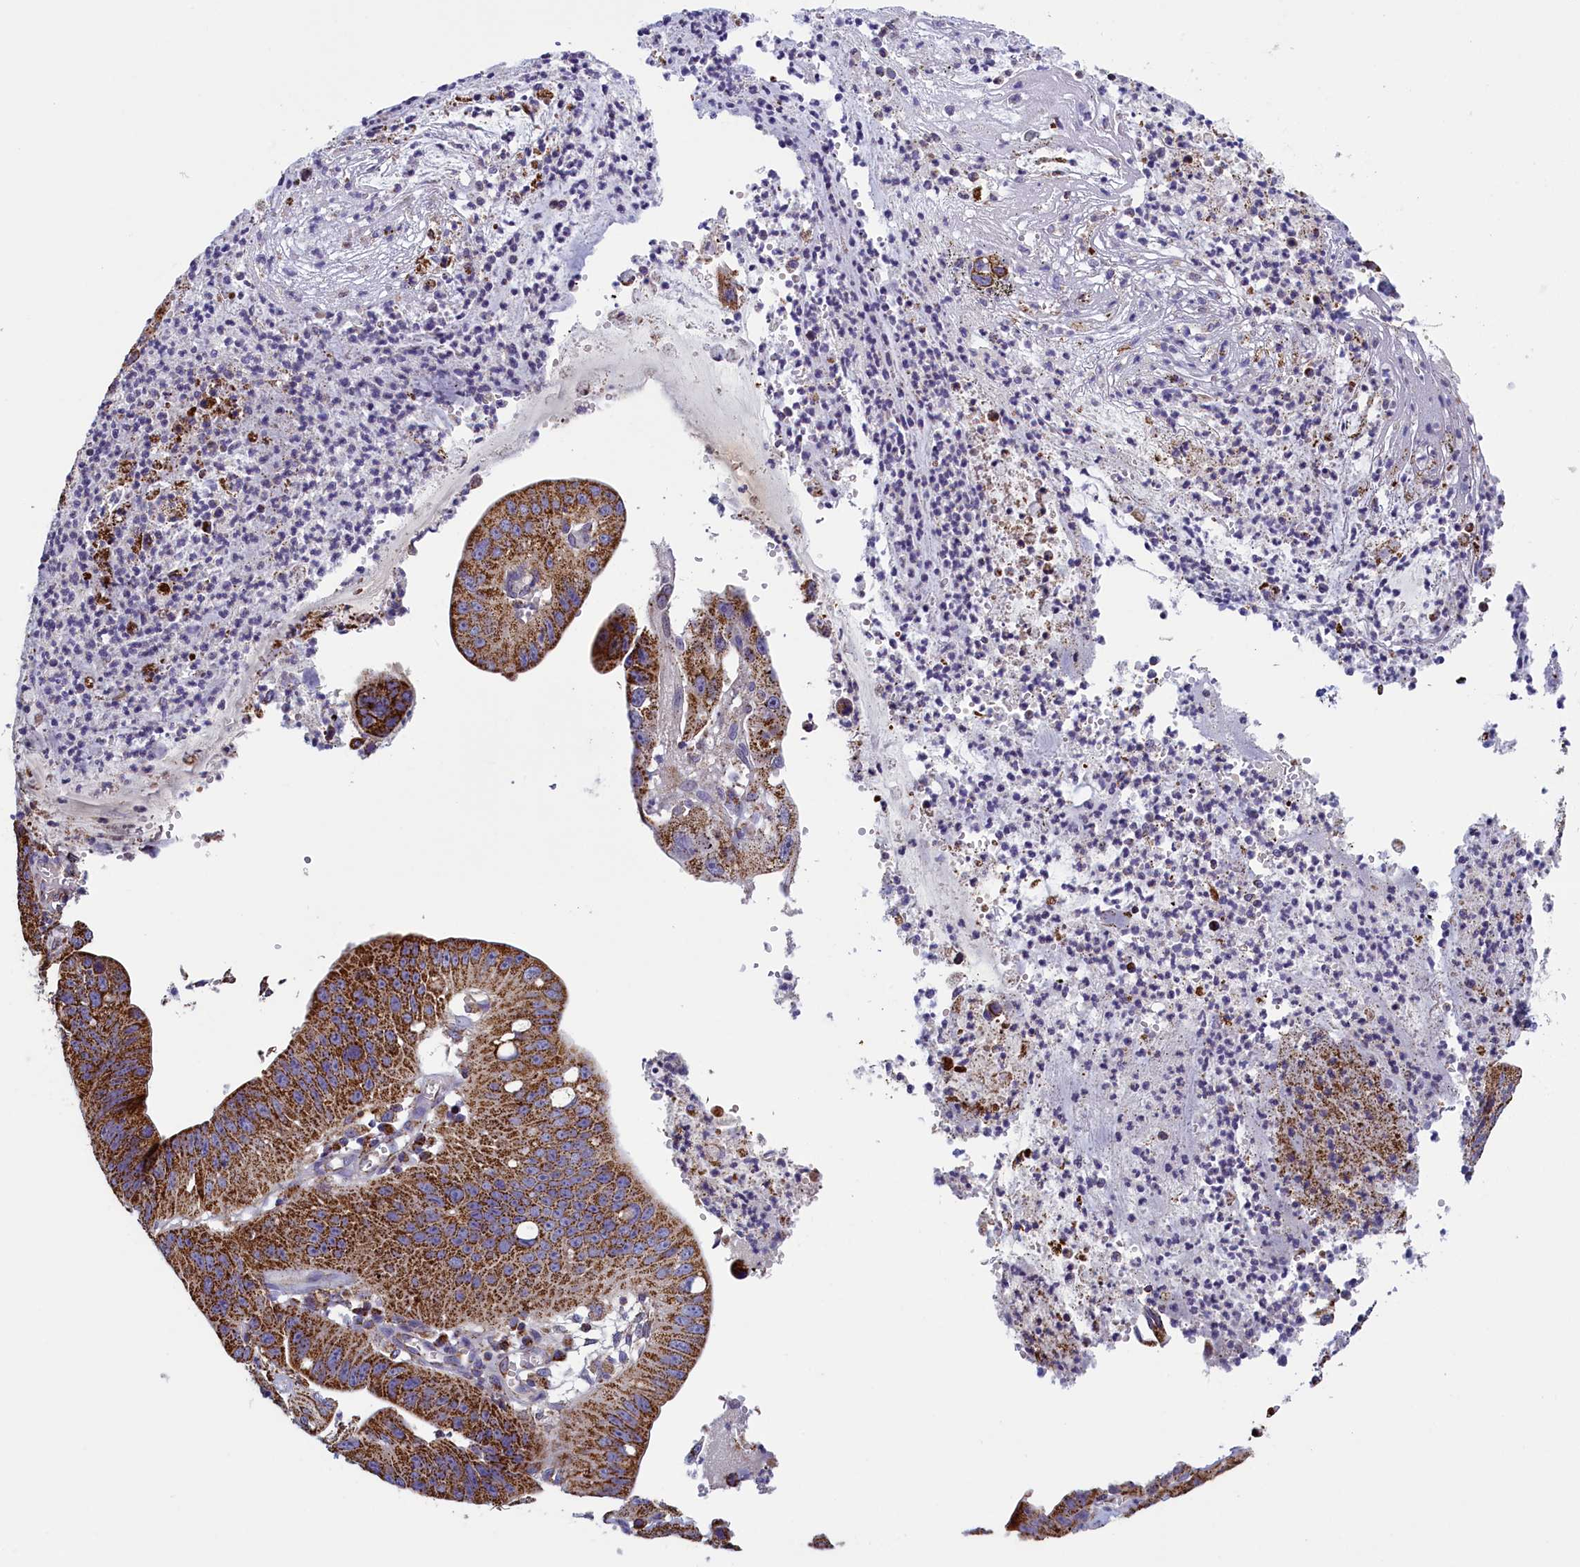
{"staining": {"intensity": "strong", "quantity": ">75%", "location": "cytoplasmic/membranous"}, "tissue": "stomach cancer", "cell_type": "Tumor cells", "image_type": "cancer", "snomed": [{"axis": "morphology", "description": "Adenocarcinoma, NOS"}, {"axis": "topography", "description": "Stomach"}], "caption": "Brown immunohistochemical staining in human stomach adenocarcinoma demonstrates strong cytoplasmic/membranous staining in approximately >75% of tumor cells.", "gene": "IFT122", "patient": {"sex": "male", "age": 59}}